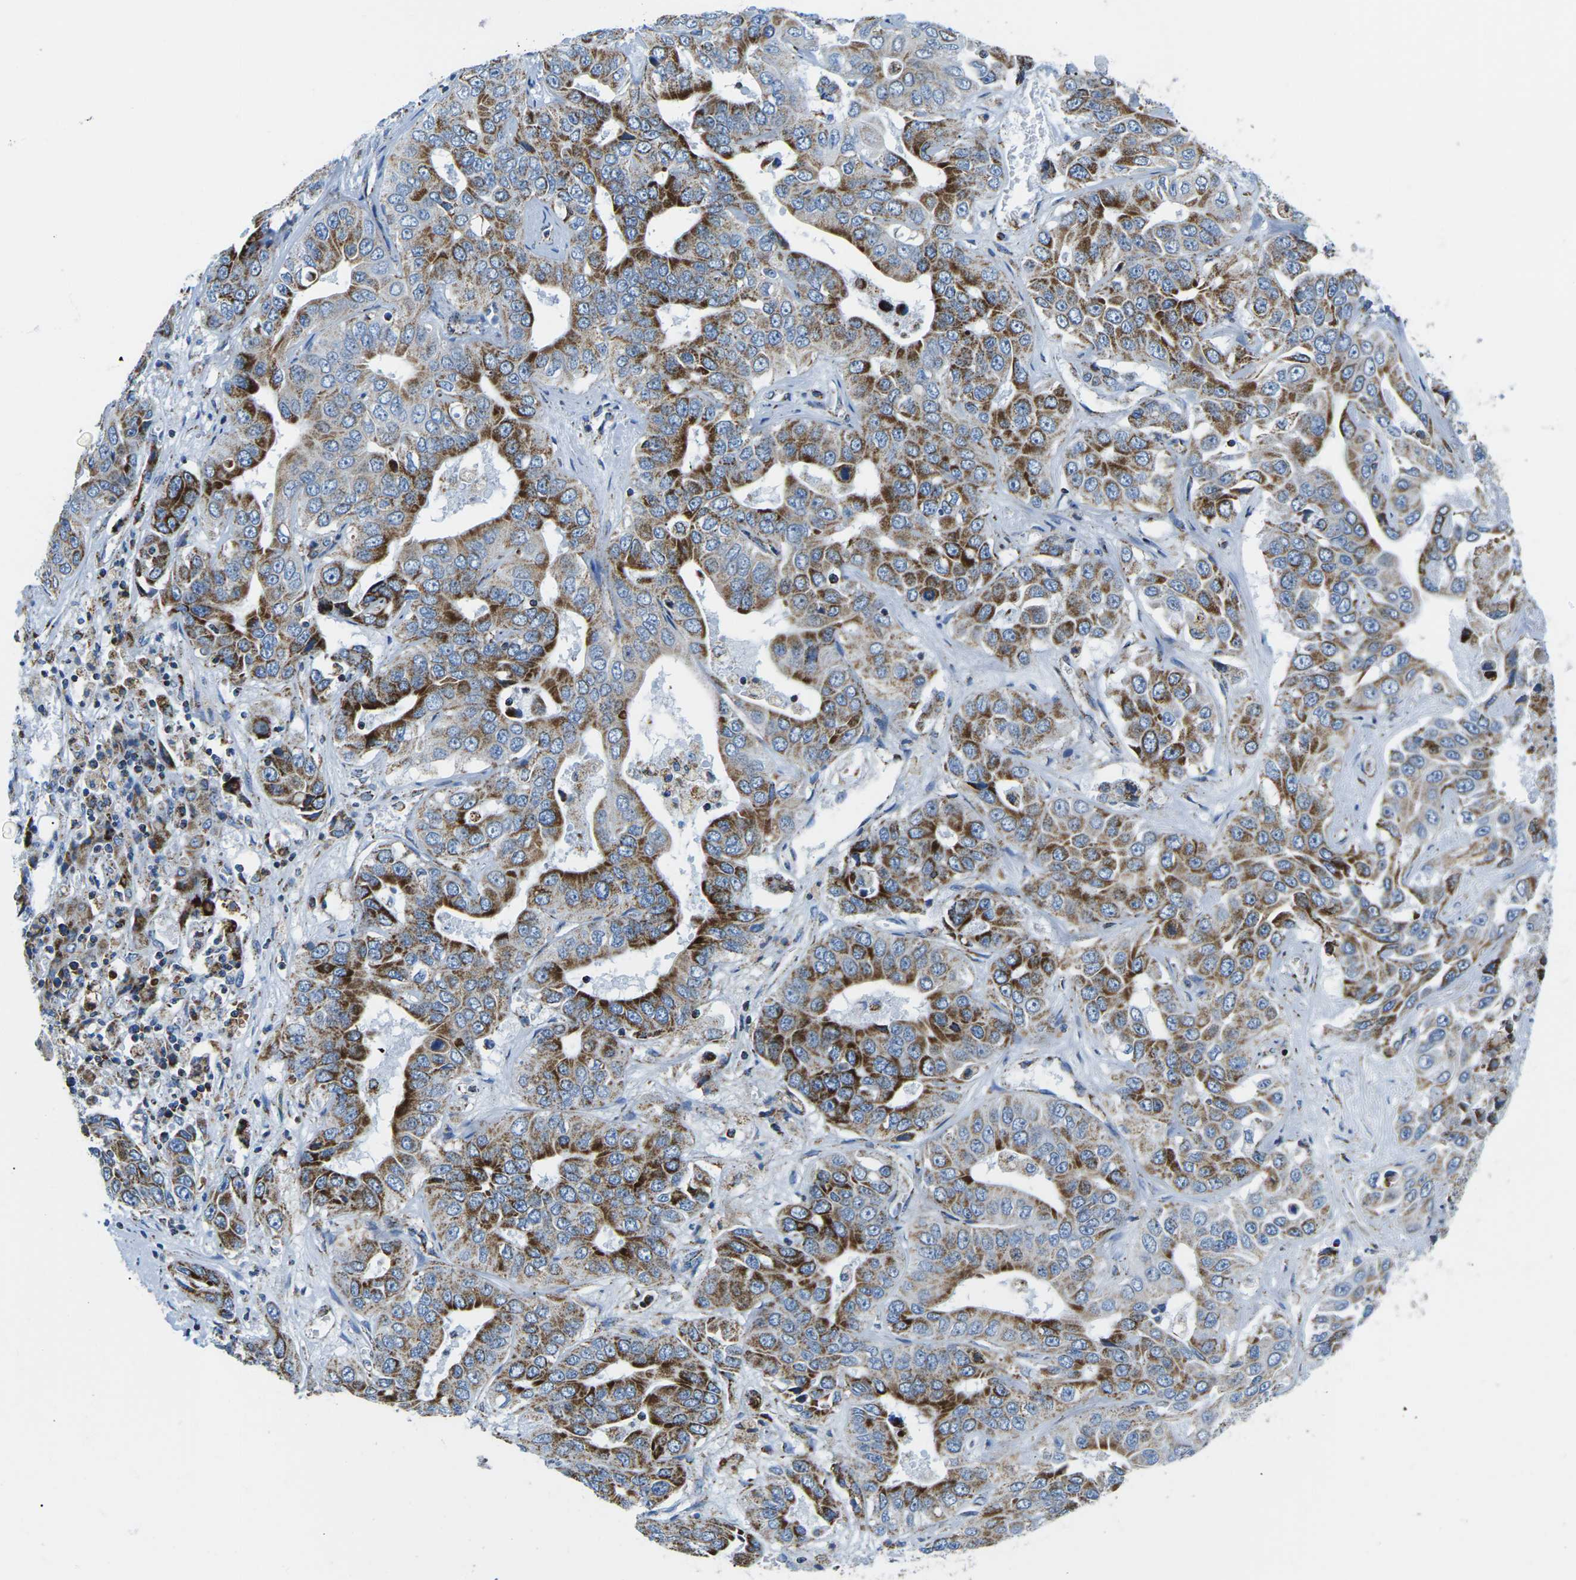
{"staining": {"intensity": "moderate", "quantity": ">75%", "location": "cytoplasmic/membranous"}, "tissue": "liver cancer", "cell_type": "Tumor cells", "image_type": "cancer", "snomed": [{"axis": "morphology", "description": "Cholangiocarcinoma"}, {"axis": "topography", "description": "Liver"}], "caption": "Liver cancer stained with IHC shows moderate cytoplasmic/membranous positivity in about >75% of tumor cells.", "gene": "COX6C", "patient": {"sex": "female", "age": 52}}